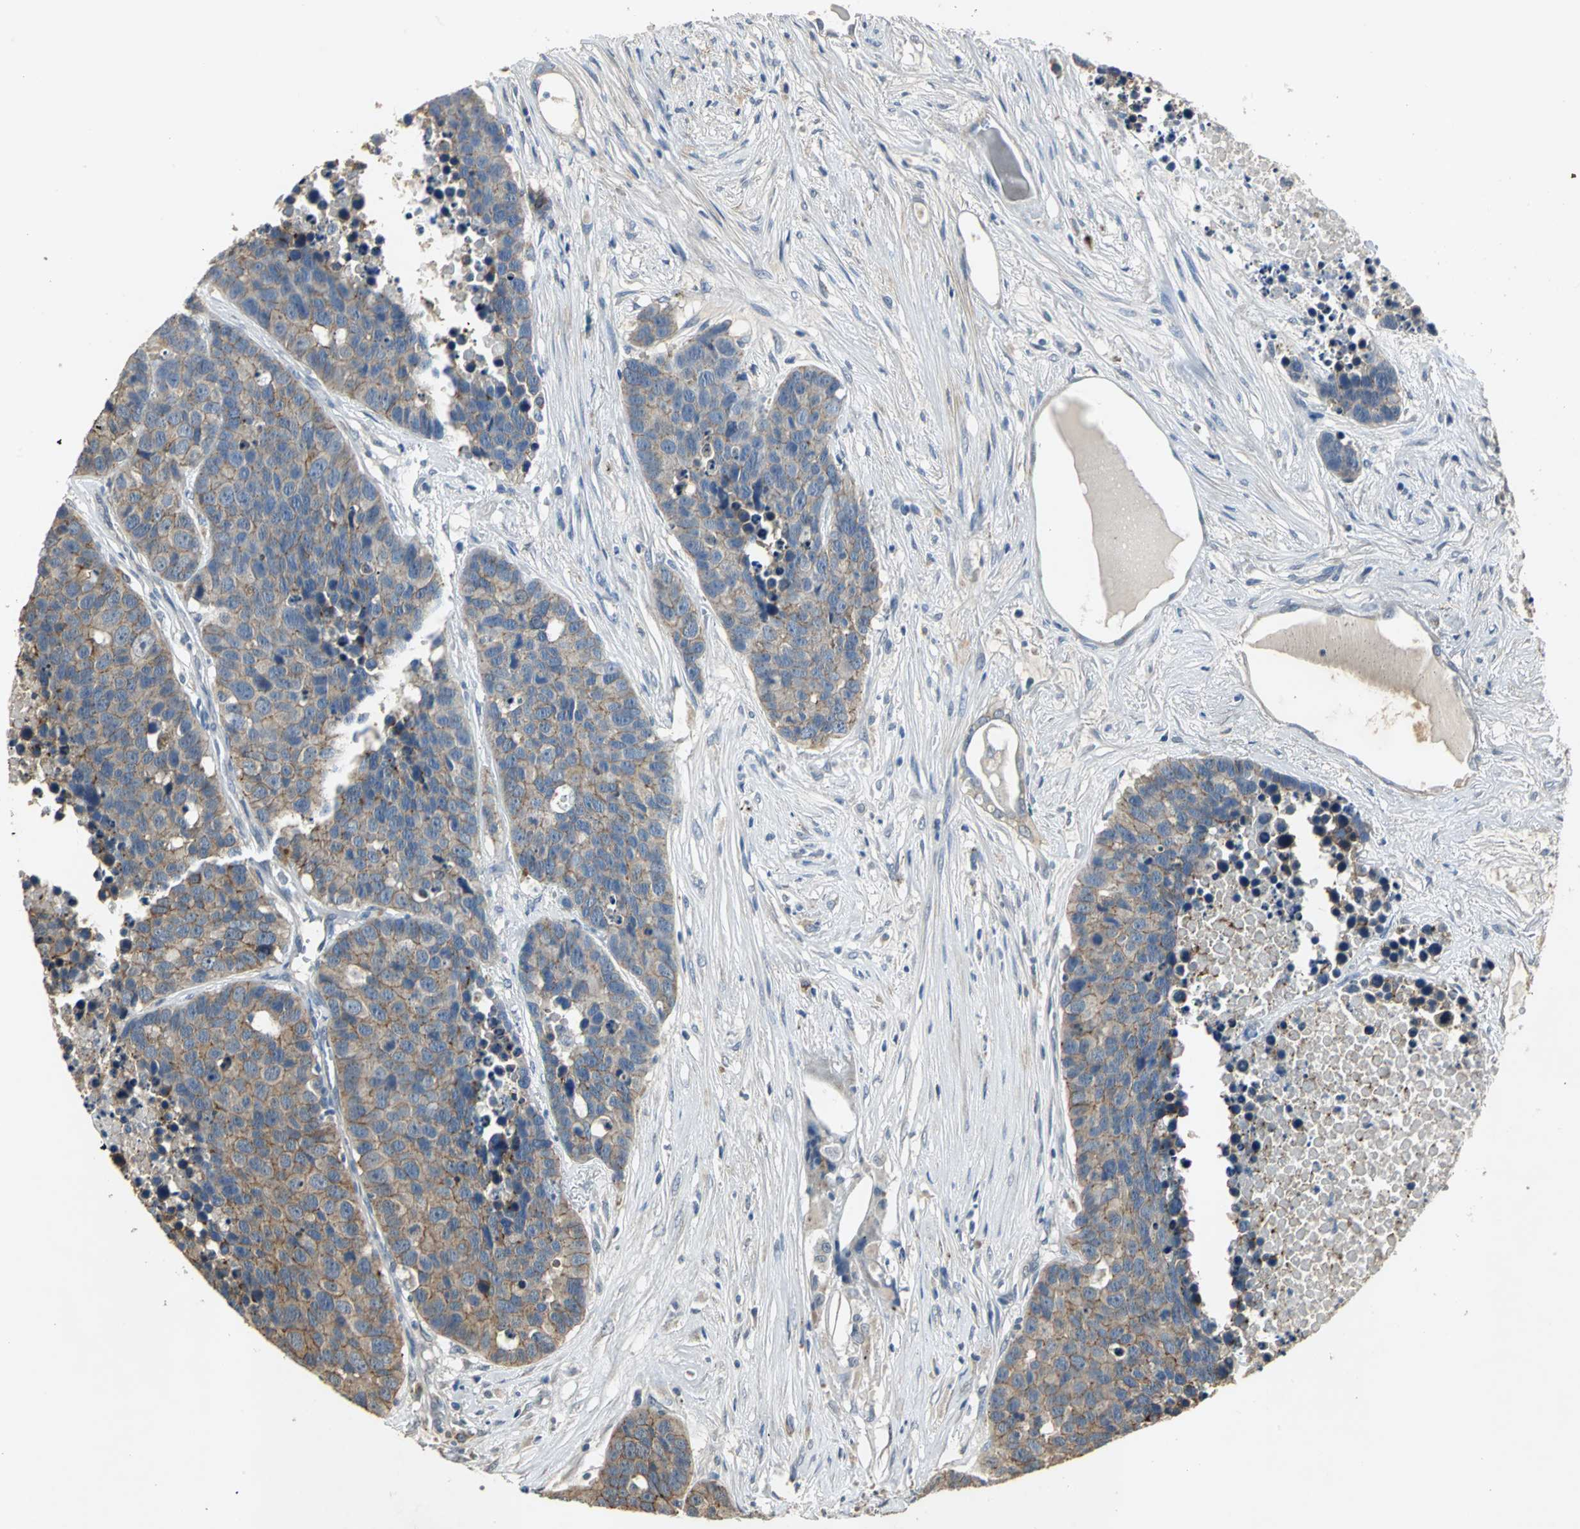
{"staining": {"intensity": "weak", "quantity": ">75%", "location": "cytoplasmic/membranous"}, "tissue": "carcinoid", "cell_type": "Tumor cells", "image_type": "cancer", "snomed": [{"axis": "morphology", "description": "Carcinoid, malignant, NOS"}, {"axis": "topography", "description": "Lung"}], "caption": "Immunohistochemistry (IHC) staining of carcinoid, which displays low levels of weak cytoplasmic/membranous staining in about >75% of tumor cells indicating weak cytoplasmic/membranous protein expression. The staining was performed using DAB (brown) for protein detection and nuclei were counterstained in hematoxylin (blue).", "gene": "OCLN", "patient": {"sex": "male", "age": 60}}